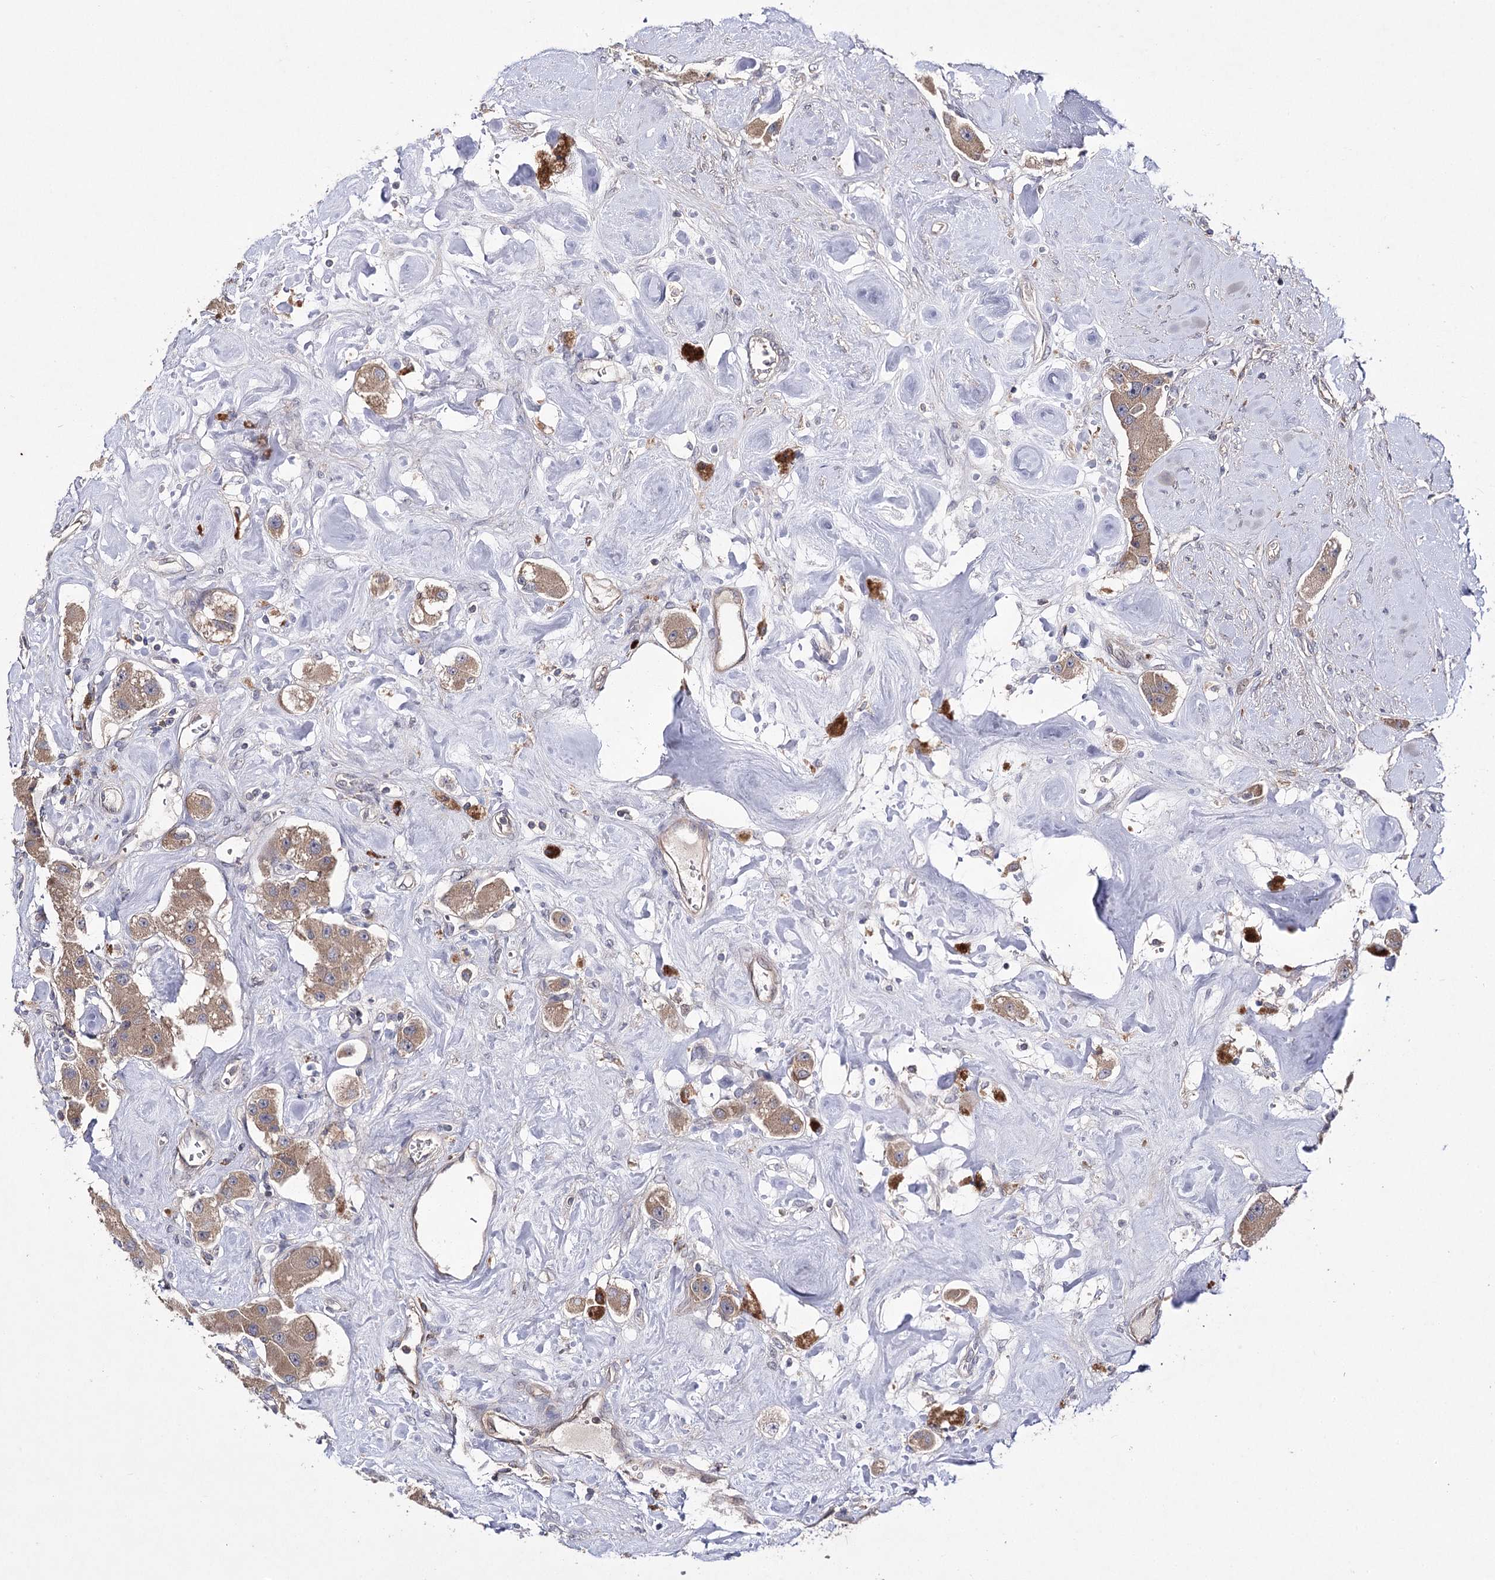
{"staining": {"intensity": "moderate", "quantity": ">75%", "location": "cytoplasmic/membranous"}, "tissue": "carcinoid", "cell_type": "Tumor cells", "image_type": "cancer", "snomed": [{"axis": "morphology", "description": "Carcinoid, malignant, NOS"}, {"axis": "topography", "description": "Pancreas"}], "caption": "Protein positivity by immunohistochemistry (IHC) displays moderate cytoplasmic/membranous expression in approximately >75% of tumor cells in carcinoid.", "gene": "BCR", "patient": {"sex": "male", "age": 41}}